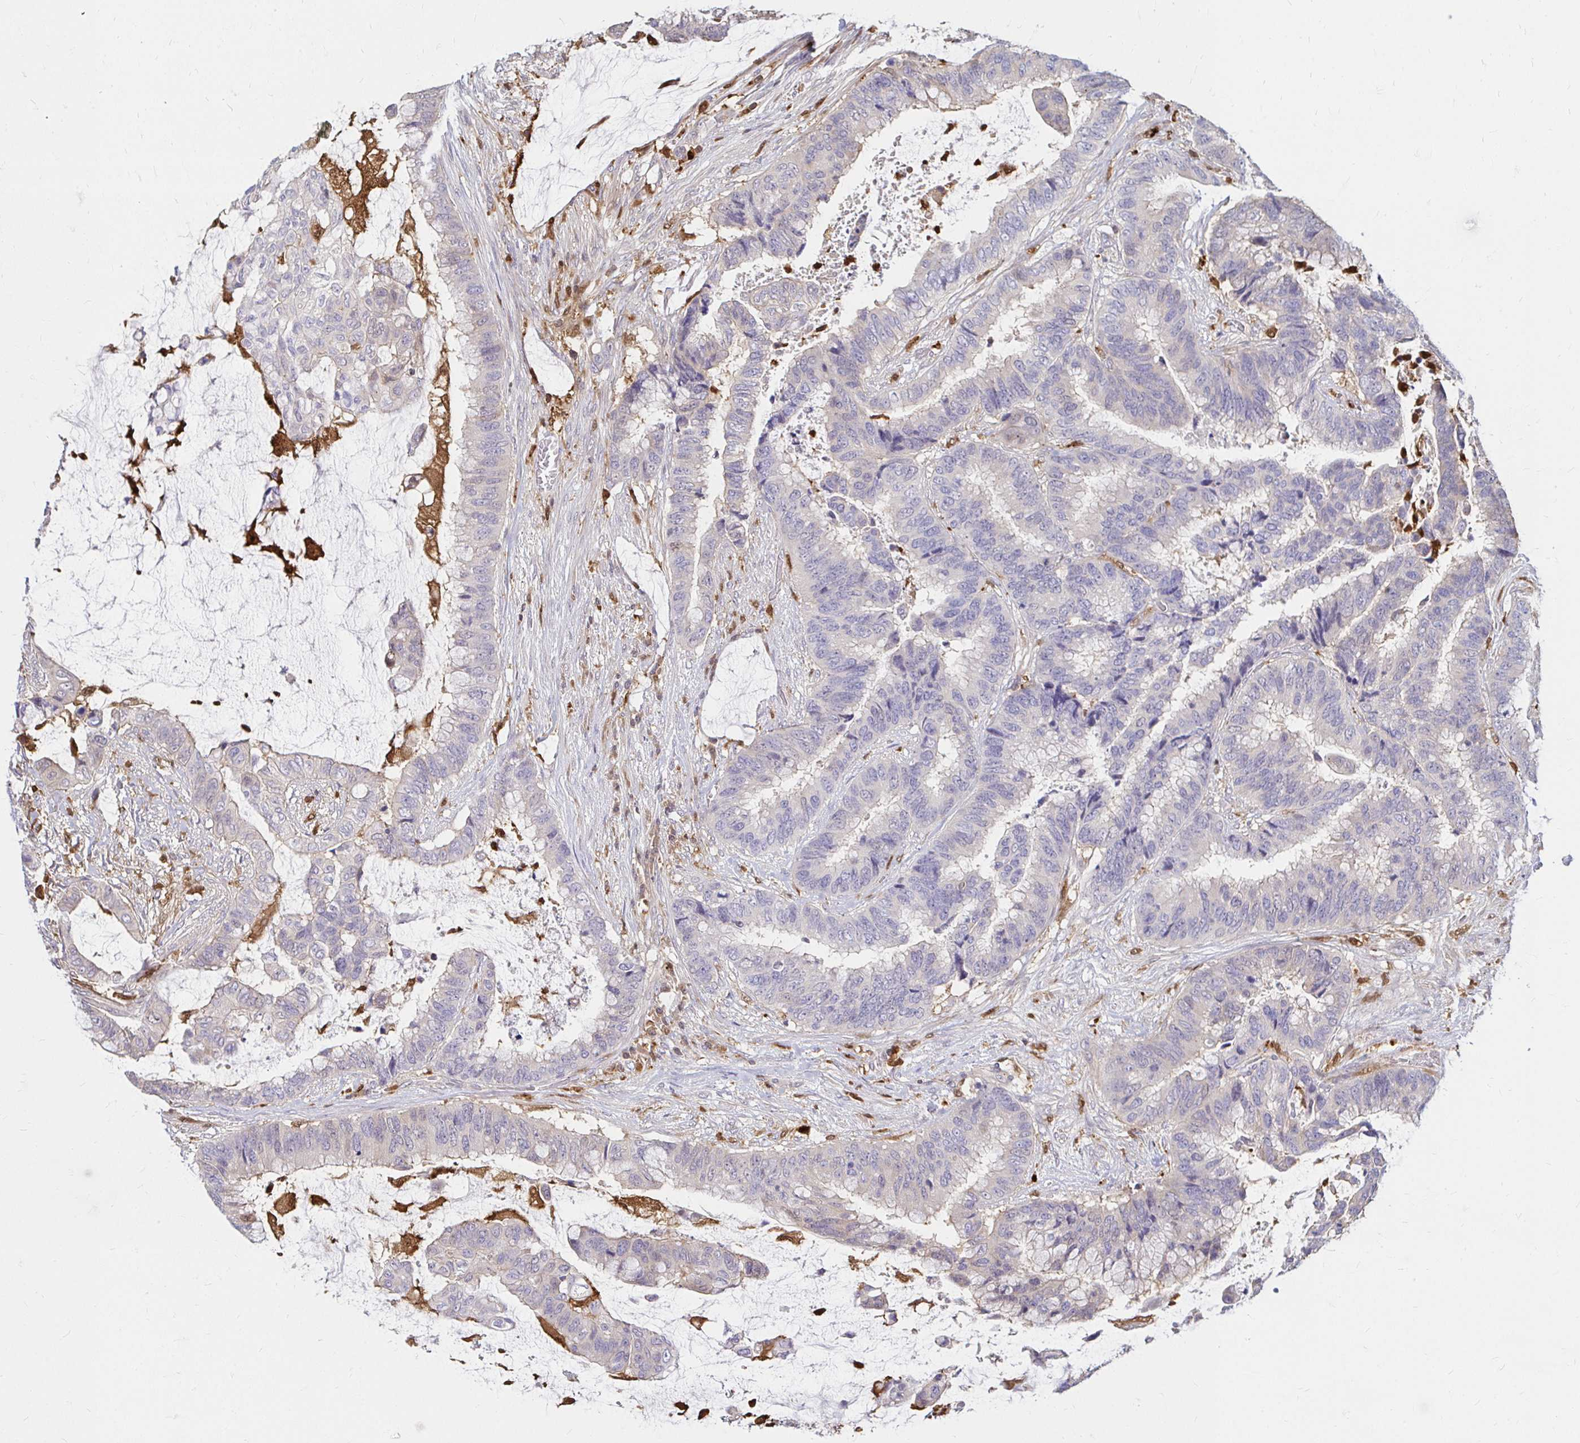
{"staining": {"intensity": "negative", "quantity": "none", "location": "none"}, "tissue": "colorectal cancer", "cell_type": "Tumor cells", "image_type": "cancer", "snomed": [{"axis": "morphology", "description": "Adenocarcinoma, NOS"}, {"axis": "topography", "description": "Rectum"}], "caption": "Colorectal cancer was stained to show a protein in brown. There is no significant positivity in tumor cells.", "gene": "PYCARD", "patient": {"sex": "female", "age": 59}}